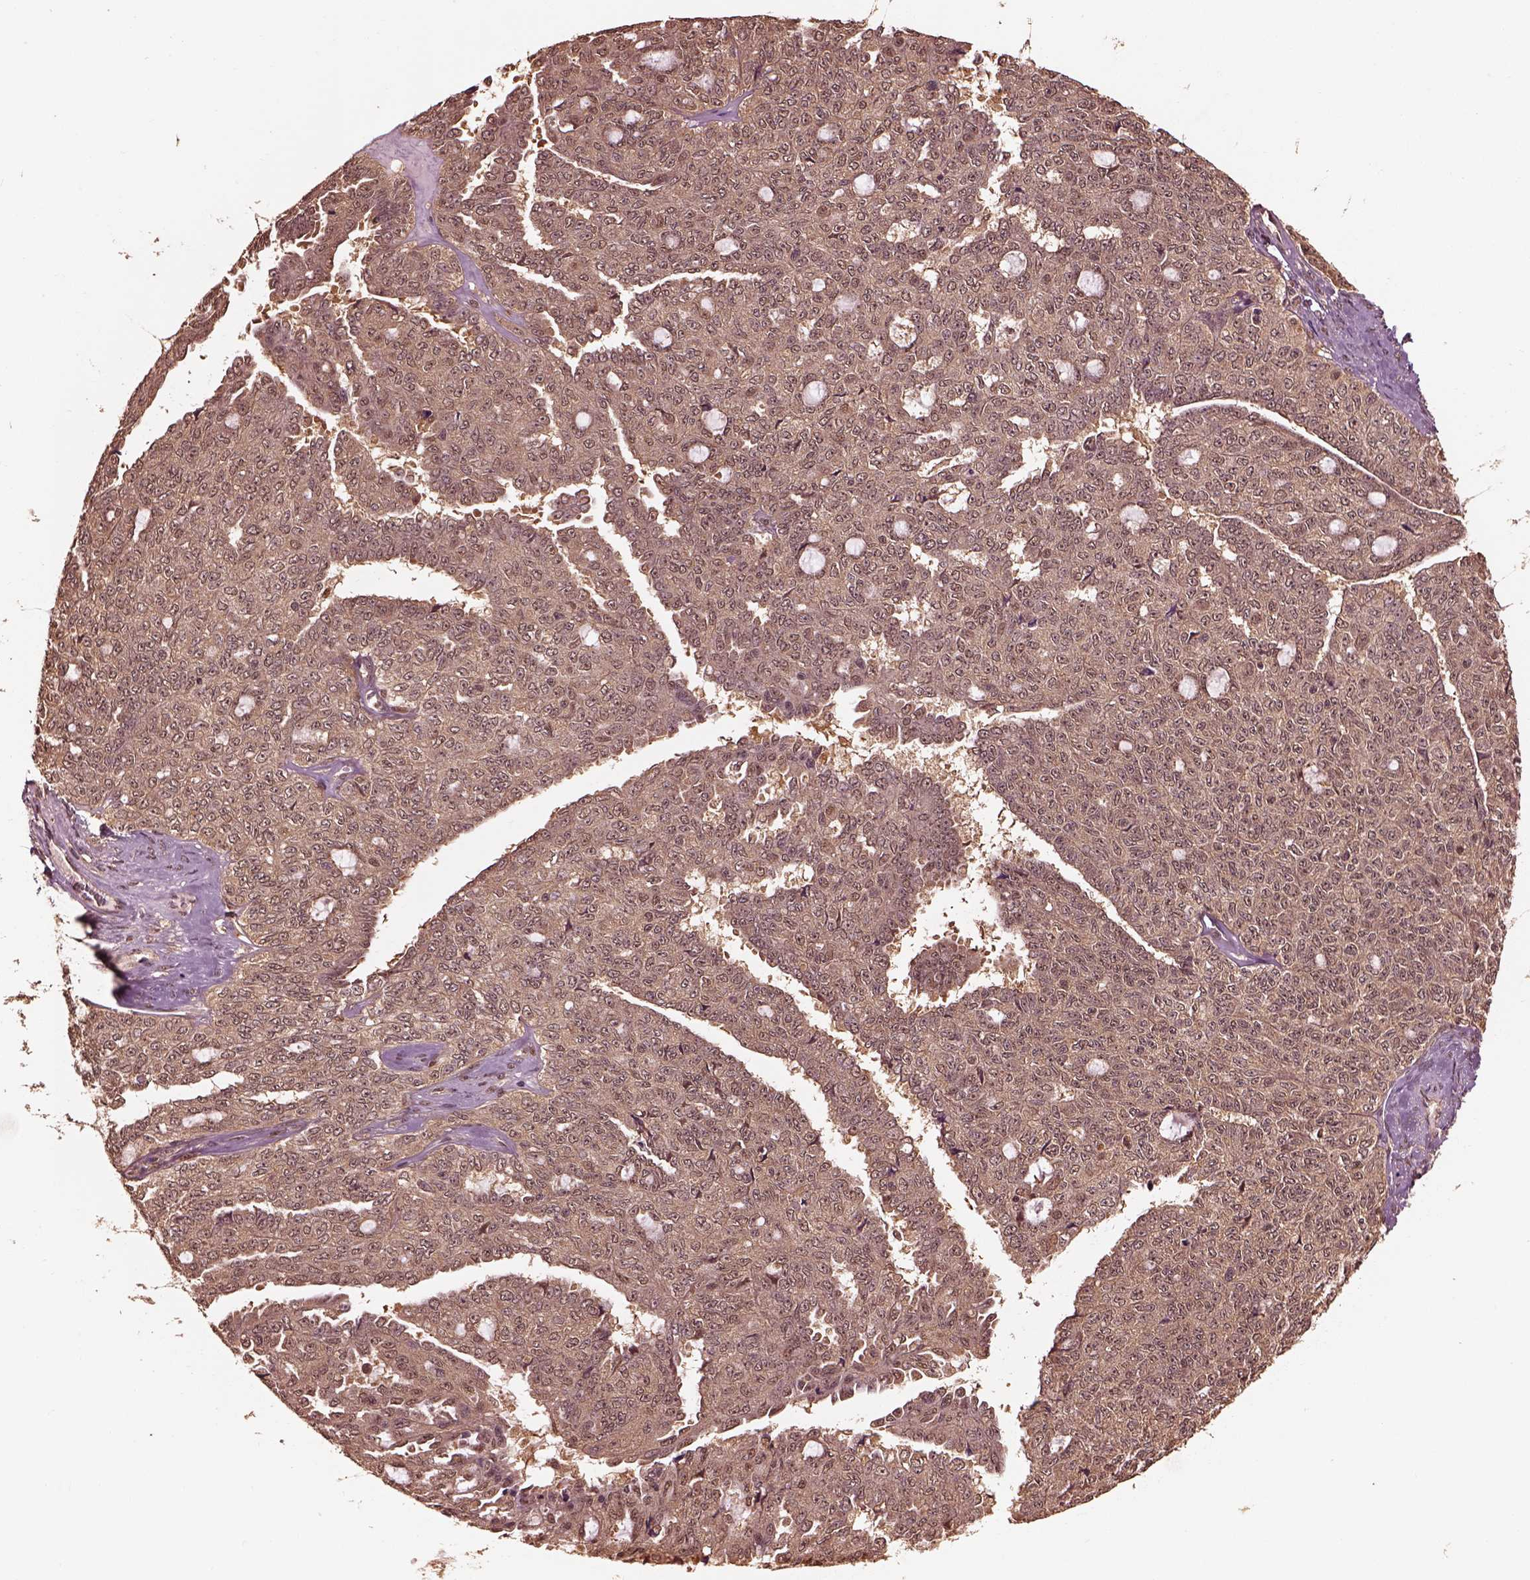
{"staining": {"intensity": "weak", "quantity": ">75%", "location": "cytoplasmic/membranous"}, "tissue": "ovarian cancer", "cell_type": "Tumor cells", "image_type": "cancer", "snomed": [{"axis": "morphology", "description": "Cystadenocarcinoma, serous, NOS"}, {"axis": "topography", "description": "Ovary"}], "caption": "Immunohistochemical staining of human ovarian cancer (serous cystadenocarcinoma) displays low levels of weak cytoplasmic/membranous expression in approximately >75% of tumor cells. (DAB (3,3'-diaminobenzidine) IHC with brightfield microscopy, high magnification).", "gene": "PSMC5", "patient": {"sex": "female", "age": 71}}